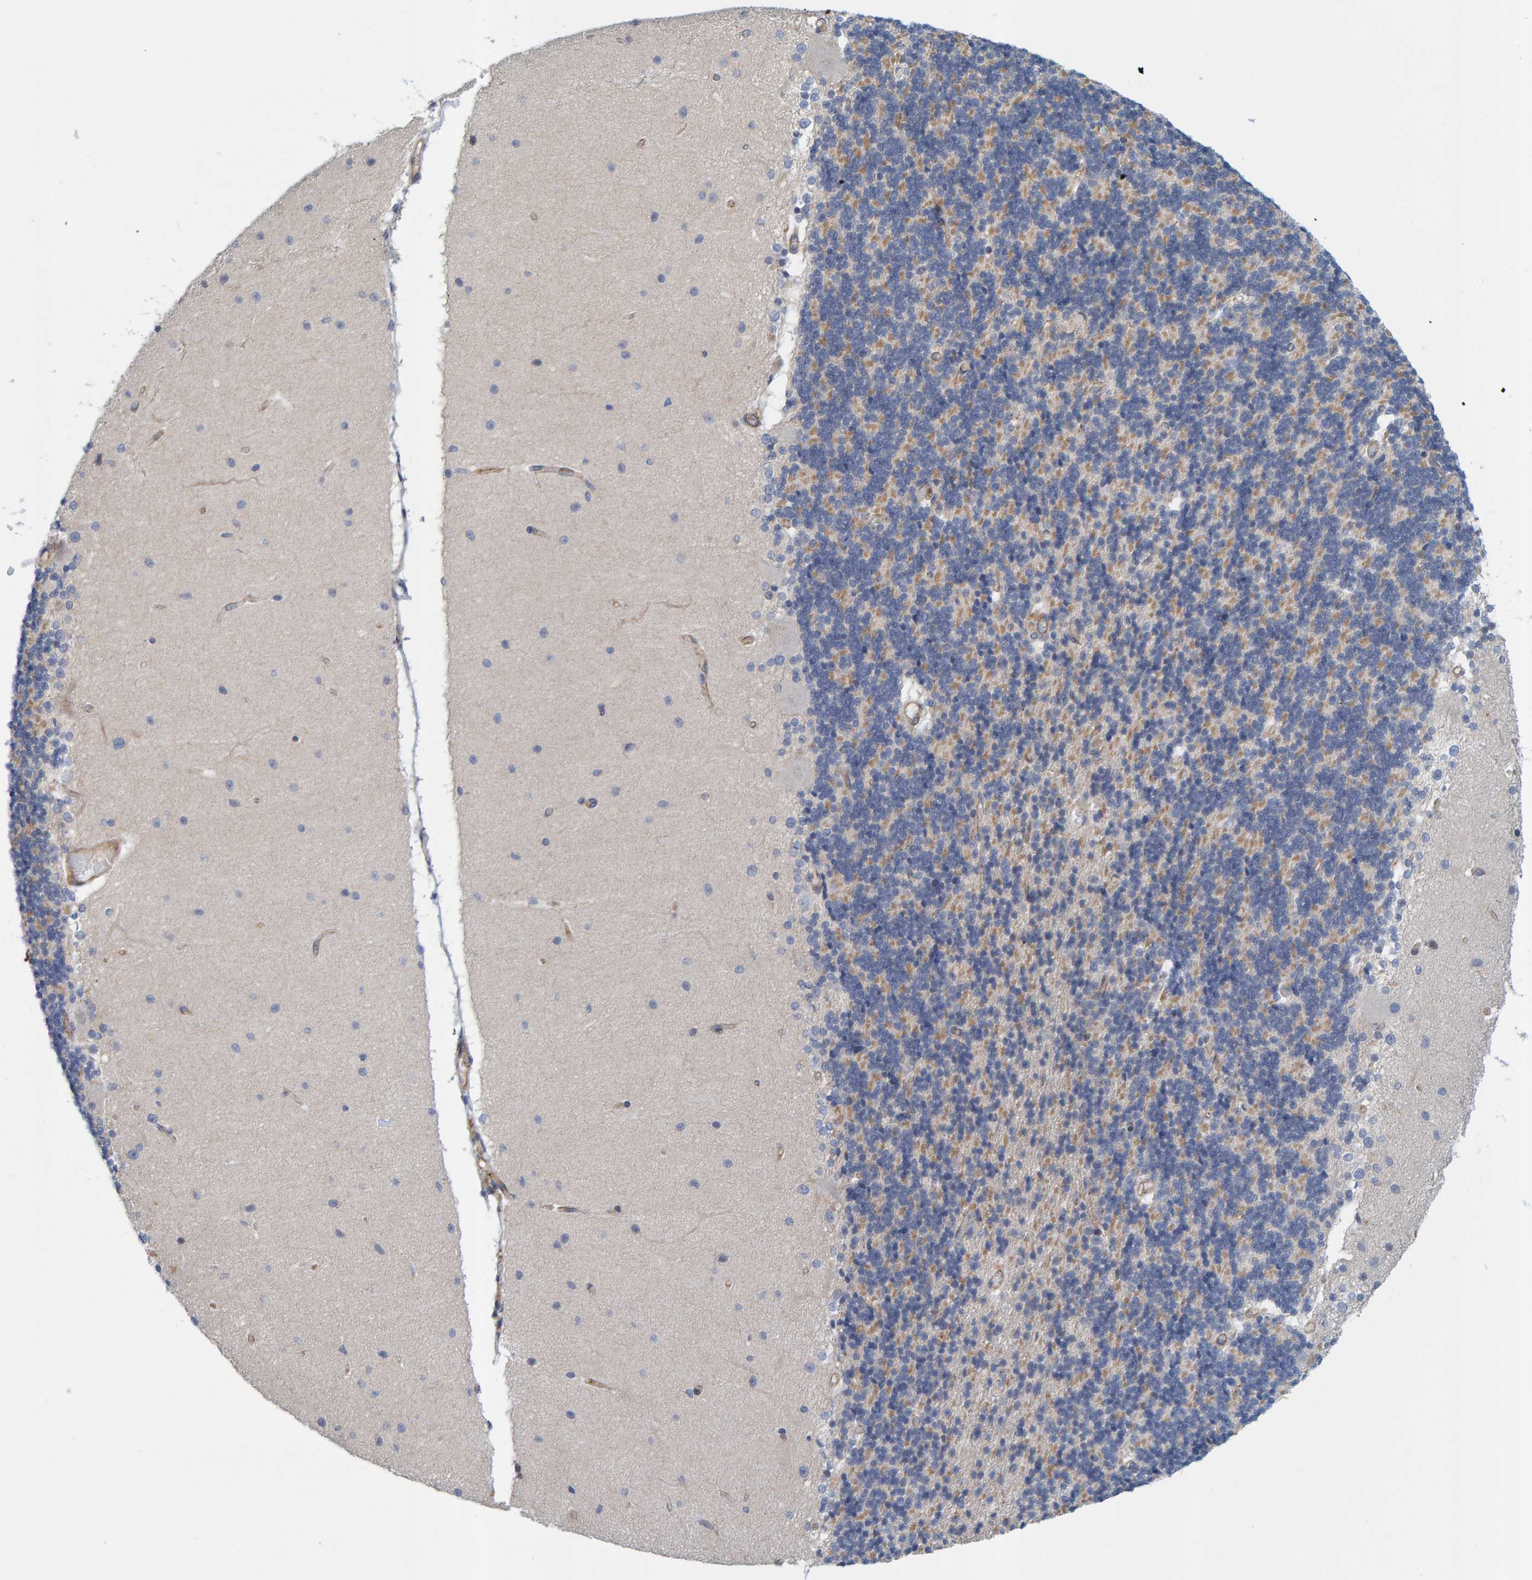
{"staining": {"intensity": "moderate", "quantity": "<25%", "location": "cytoplasmic/membranous"}, "tissue": "cerebellum", "cell_type": "Cells in granular layer", "image_type": "normal", "snomed": [{"axis": "morphology", "description": "Normal tissue, NOS"}, {"axis": "topography", "description": "Cerebellum"}], "caption": "Cerebellum stained for a protein (brown) reveals moderate cytoplasmic/membranous positive expression in about <25% of cells in granular layer.", "gene": "KRBA2", "patient": {"sex": "female", "age": 54}}